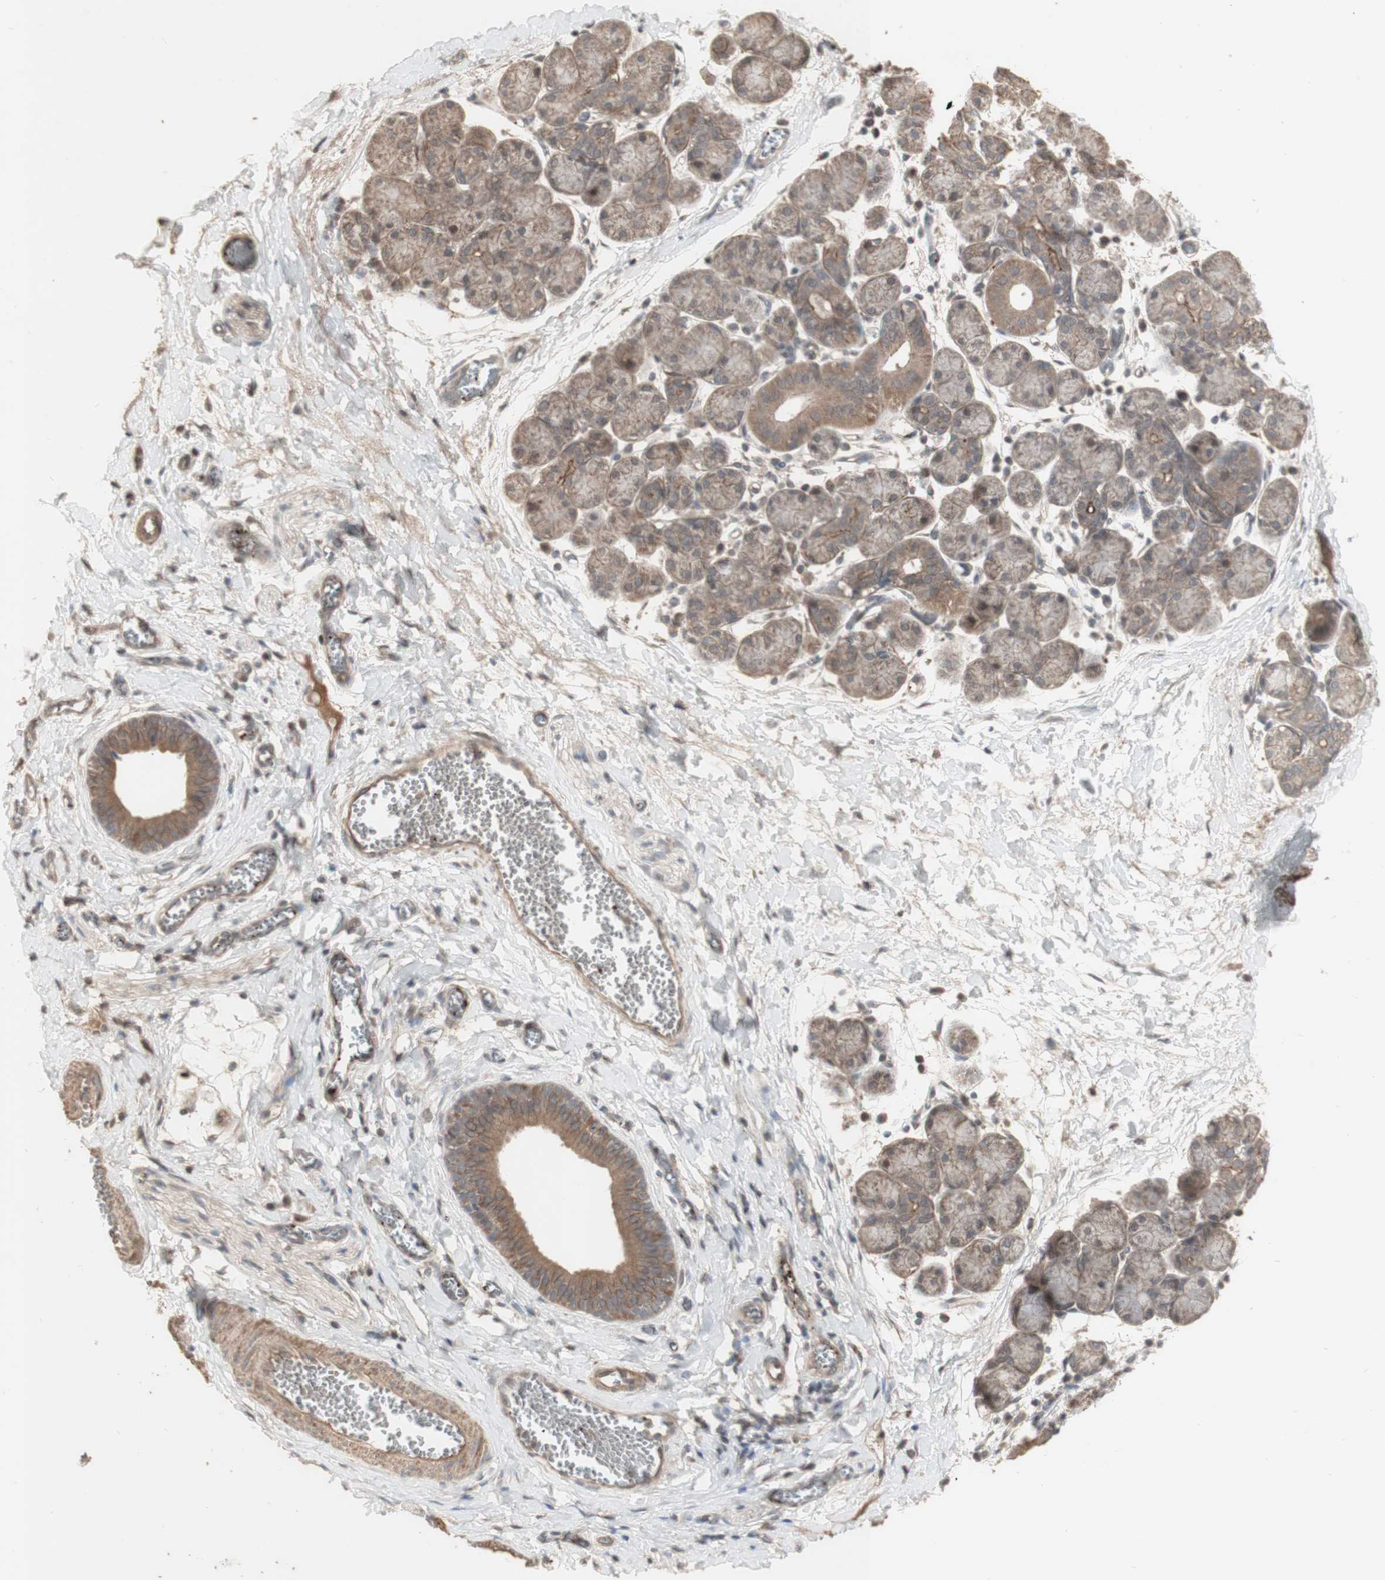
{"staining": {"intensity": "moderate", "quantity": "25%-75%", "location": "cytoplasmic/membranous"}, "tissue": "salivary gland", "cell_type": "Glandular cells", "image_type": "normal", "snomed": [{"axis": "morphology", "description": "Normal tissue, NOS"}, {"axis": "morphology", "description": "Inflammation, NOS"}, {"axis": "topography", "description": "Lymph node"}, {"axis": "topography", "description": "Salivary gland"}], "caption": "Moderate cytoplasmic/membranous positivity for a protein is seen in approximately 25%-75% of glandular cells of normal salivary gland using IHC.", "gene": "ALOX12", "patient": {"sex": "male", "age": 3}}